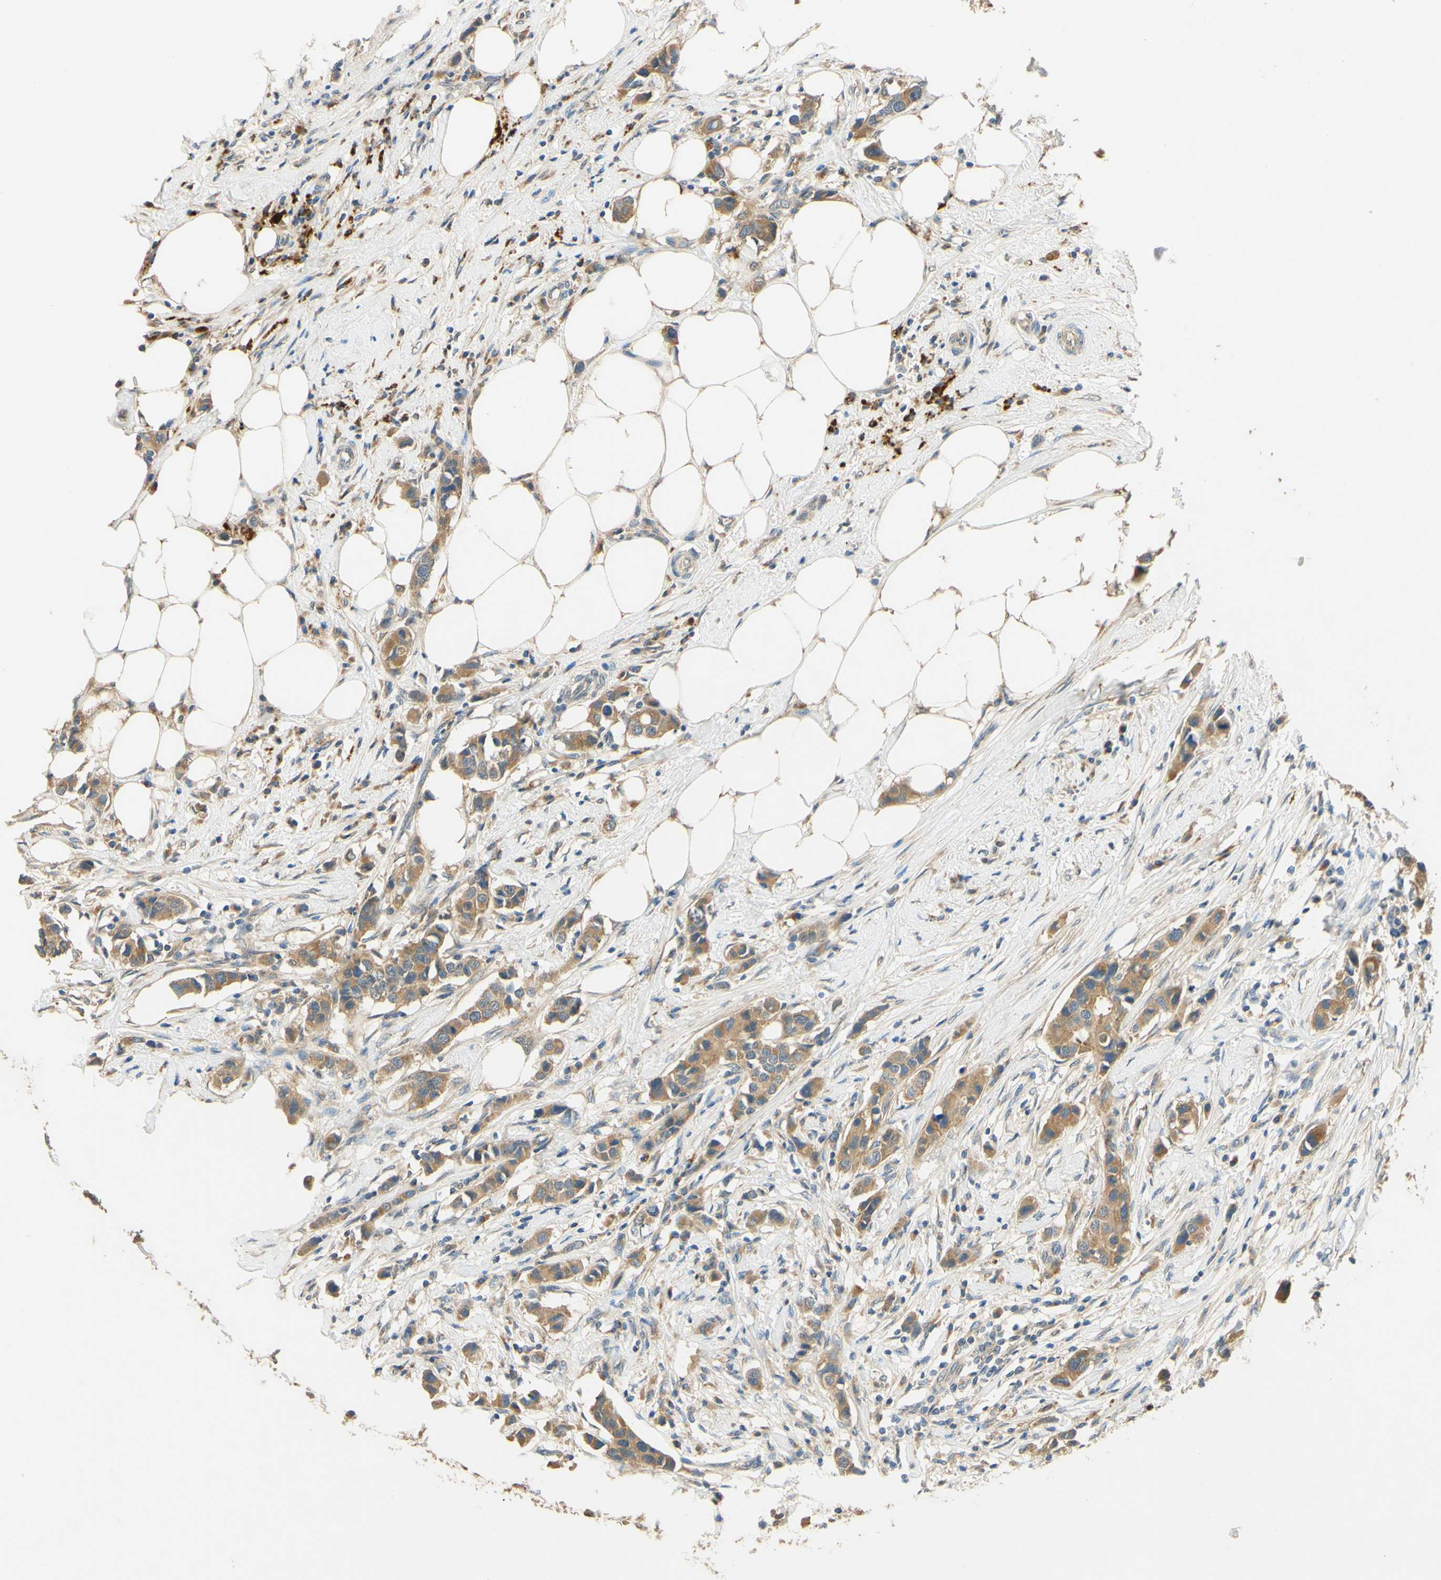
{"staining": {"intensity": "moderate", "quantity": ">75%", "location": "cytoplasmic/membranous"}, "tissue": "breast cancer", "cell_type": "Tumor cells", "image_type": "cancer", "snomed": [{"axis": "morphology", "description": "Normal tissue, NOS"}, {"axis": "morphology", "description": "Duct carcinoma"}, {"axis": "topography", "description": "Breast"}], "caption": "DAB (3,3'-diaminobenzidine) immunohistochemical staining of breast cancer (invasive ductal carcinoma) exhibits moderate cytoplasmic/membranous protein staining in approximately >75% of tumor cells.", "gene": "ENTREP2", "patient": {"sex": "female", "age": 50}}